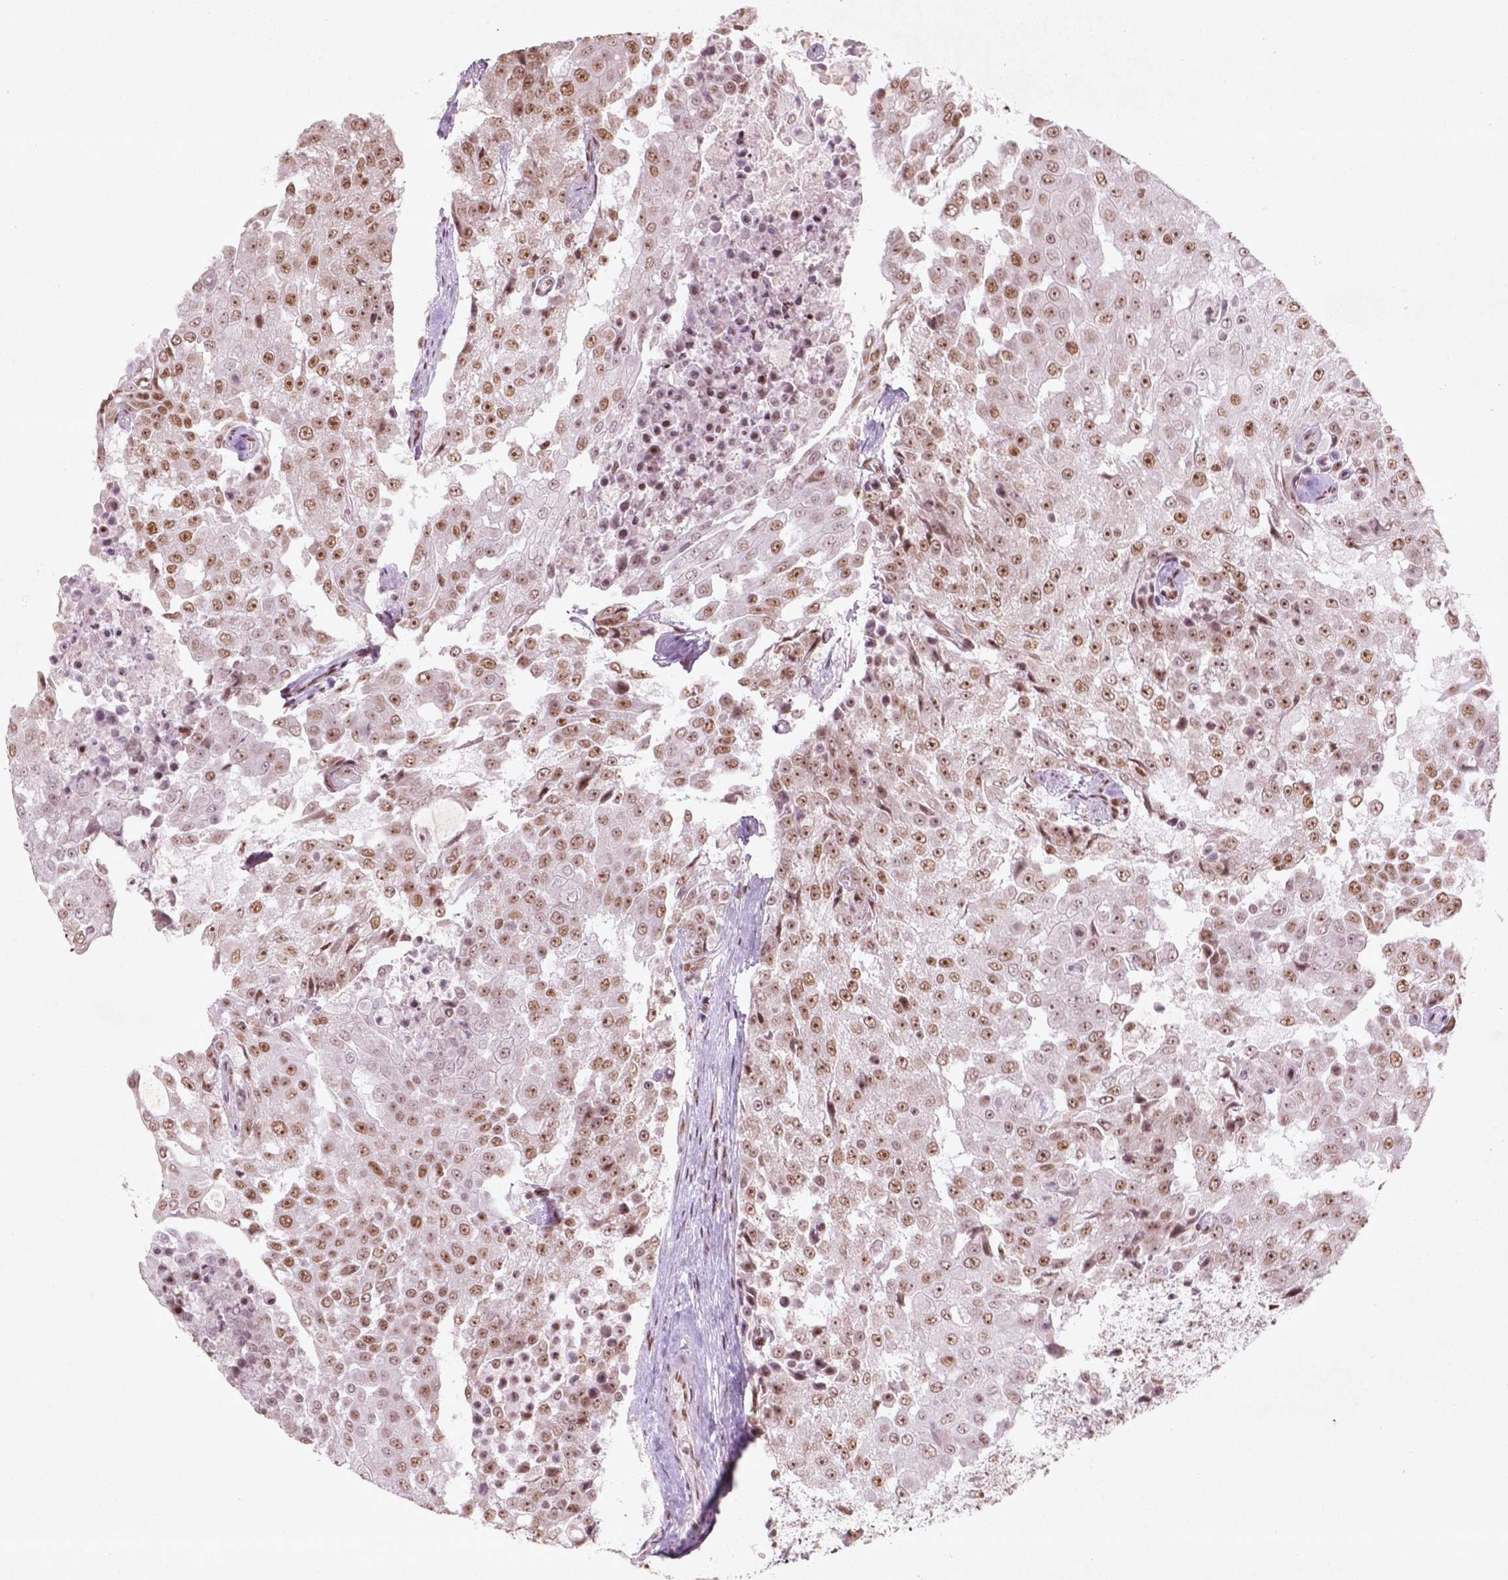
{"staining": {"intensity": "moderate", "quantity": ">75%", "location": "nuclear"}, "tissue": "urothelial cancer", "cell_type": "Tumor cells", "image_type": "cancer", "snomed": [{"axis": "morphology", "description": "Urothelial carcinoma, High grade"}, {"axis": "topography", "description": "Urinary bladder"}], "caption": "Brown immunohistochemical staining in human urothelial carcinoma (high-grade) demonstrates moderate nuclear positivity in about >75% of tumor cells.", "gene": "HMG20B", "patient": {"sex": "female", "age": 63}}